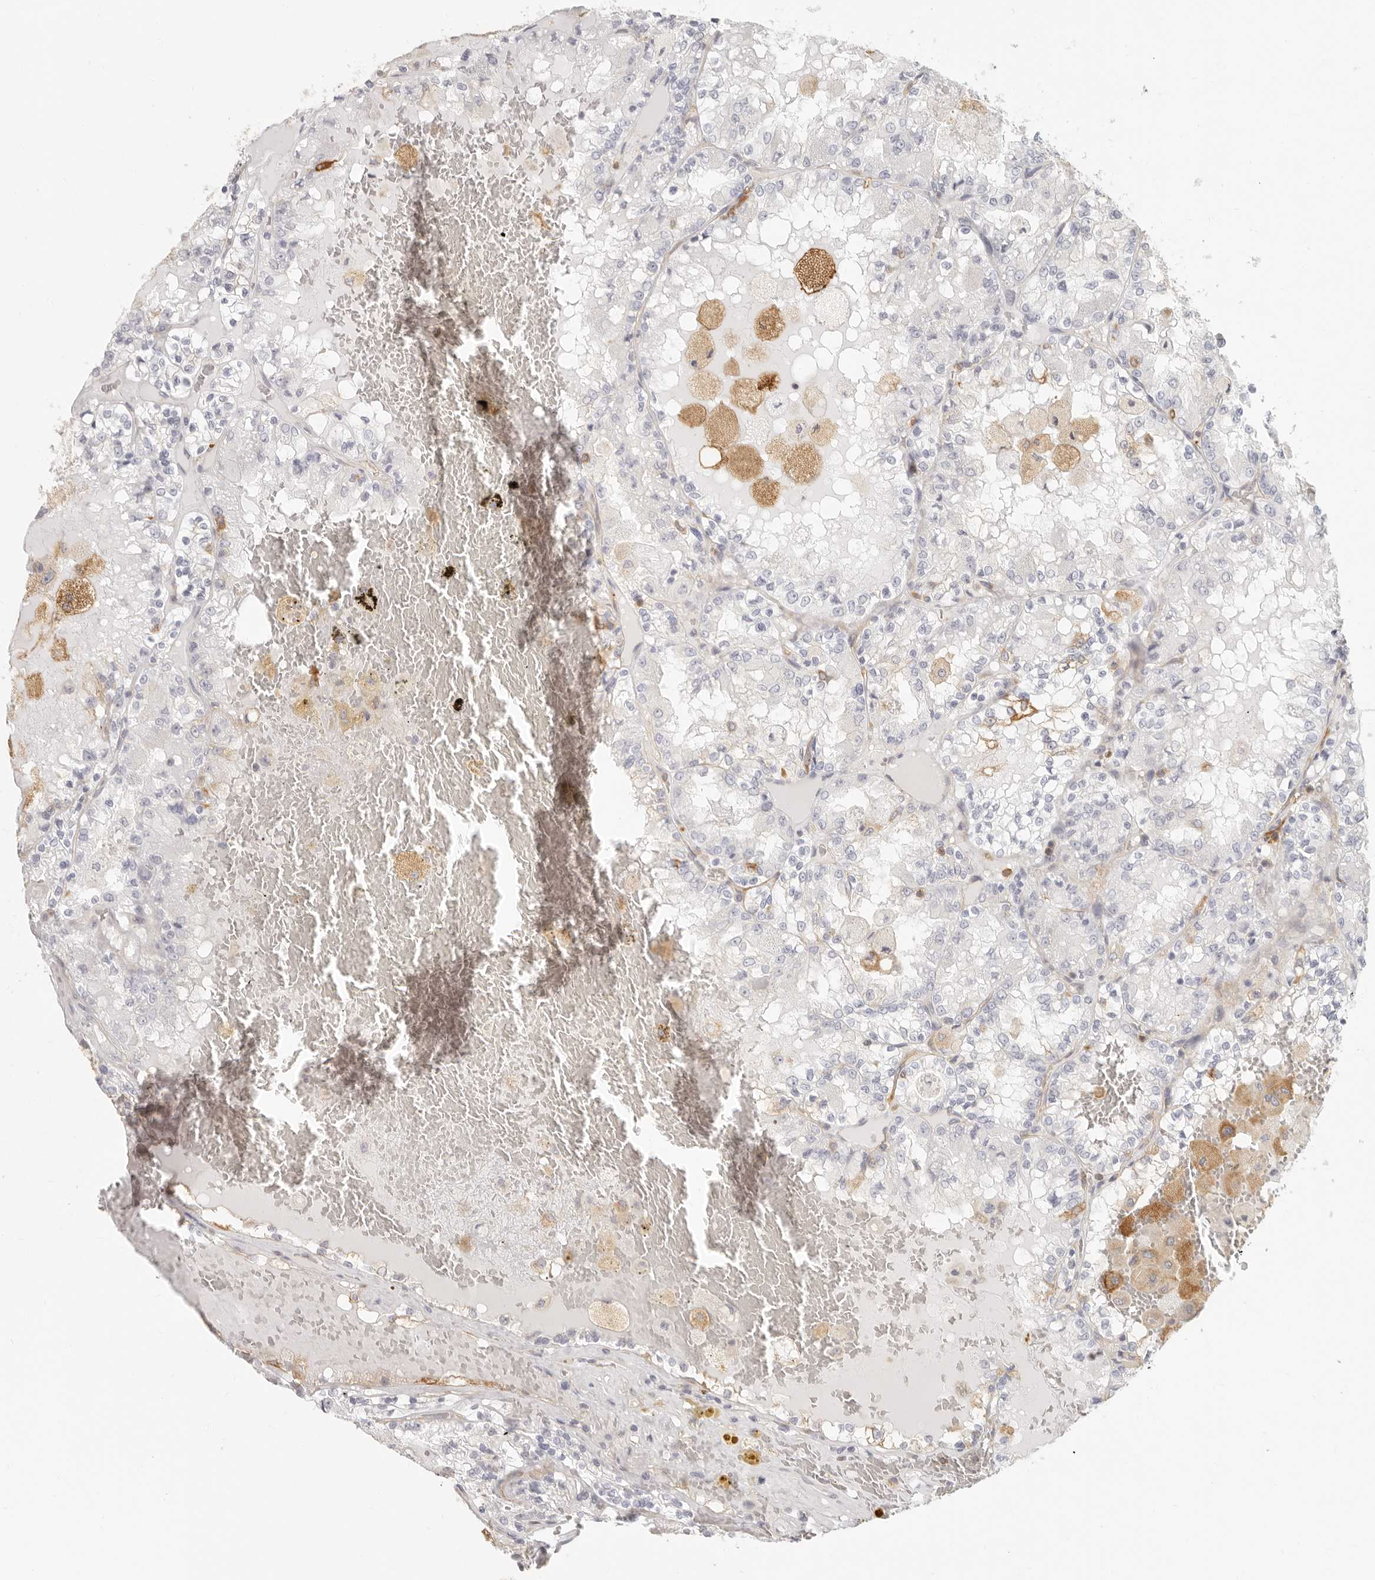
{"staining": {"intensity": "negative", "quantity": "none", "location": "none"}, "tissue": "renal cancer", "cell_type": "Tumor cells", "image_type": "cancer", "snomed": [{"axis": "morphology", "description": "Adenocarcinoma, NOS"}, {"axis": "topography", "description": "Kidney"}], "caption": "Immunohistochemistry (IHC) image of renal cancer stained for a protein (brown), which demonstrates no positivity in tumor cells.", "gene": "NIBAN1", "patient": {"sex": "female", "age": 56}}